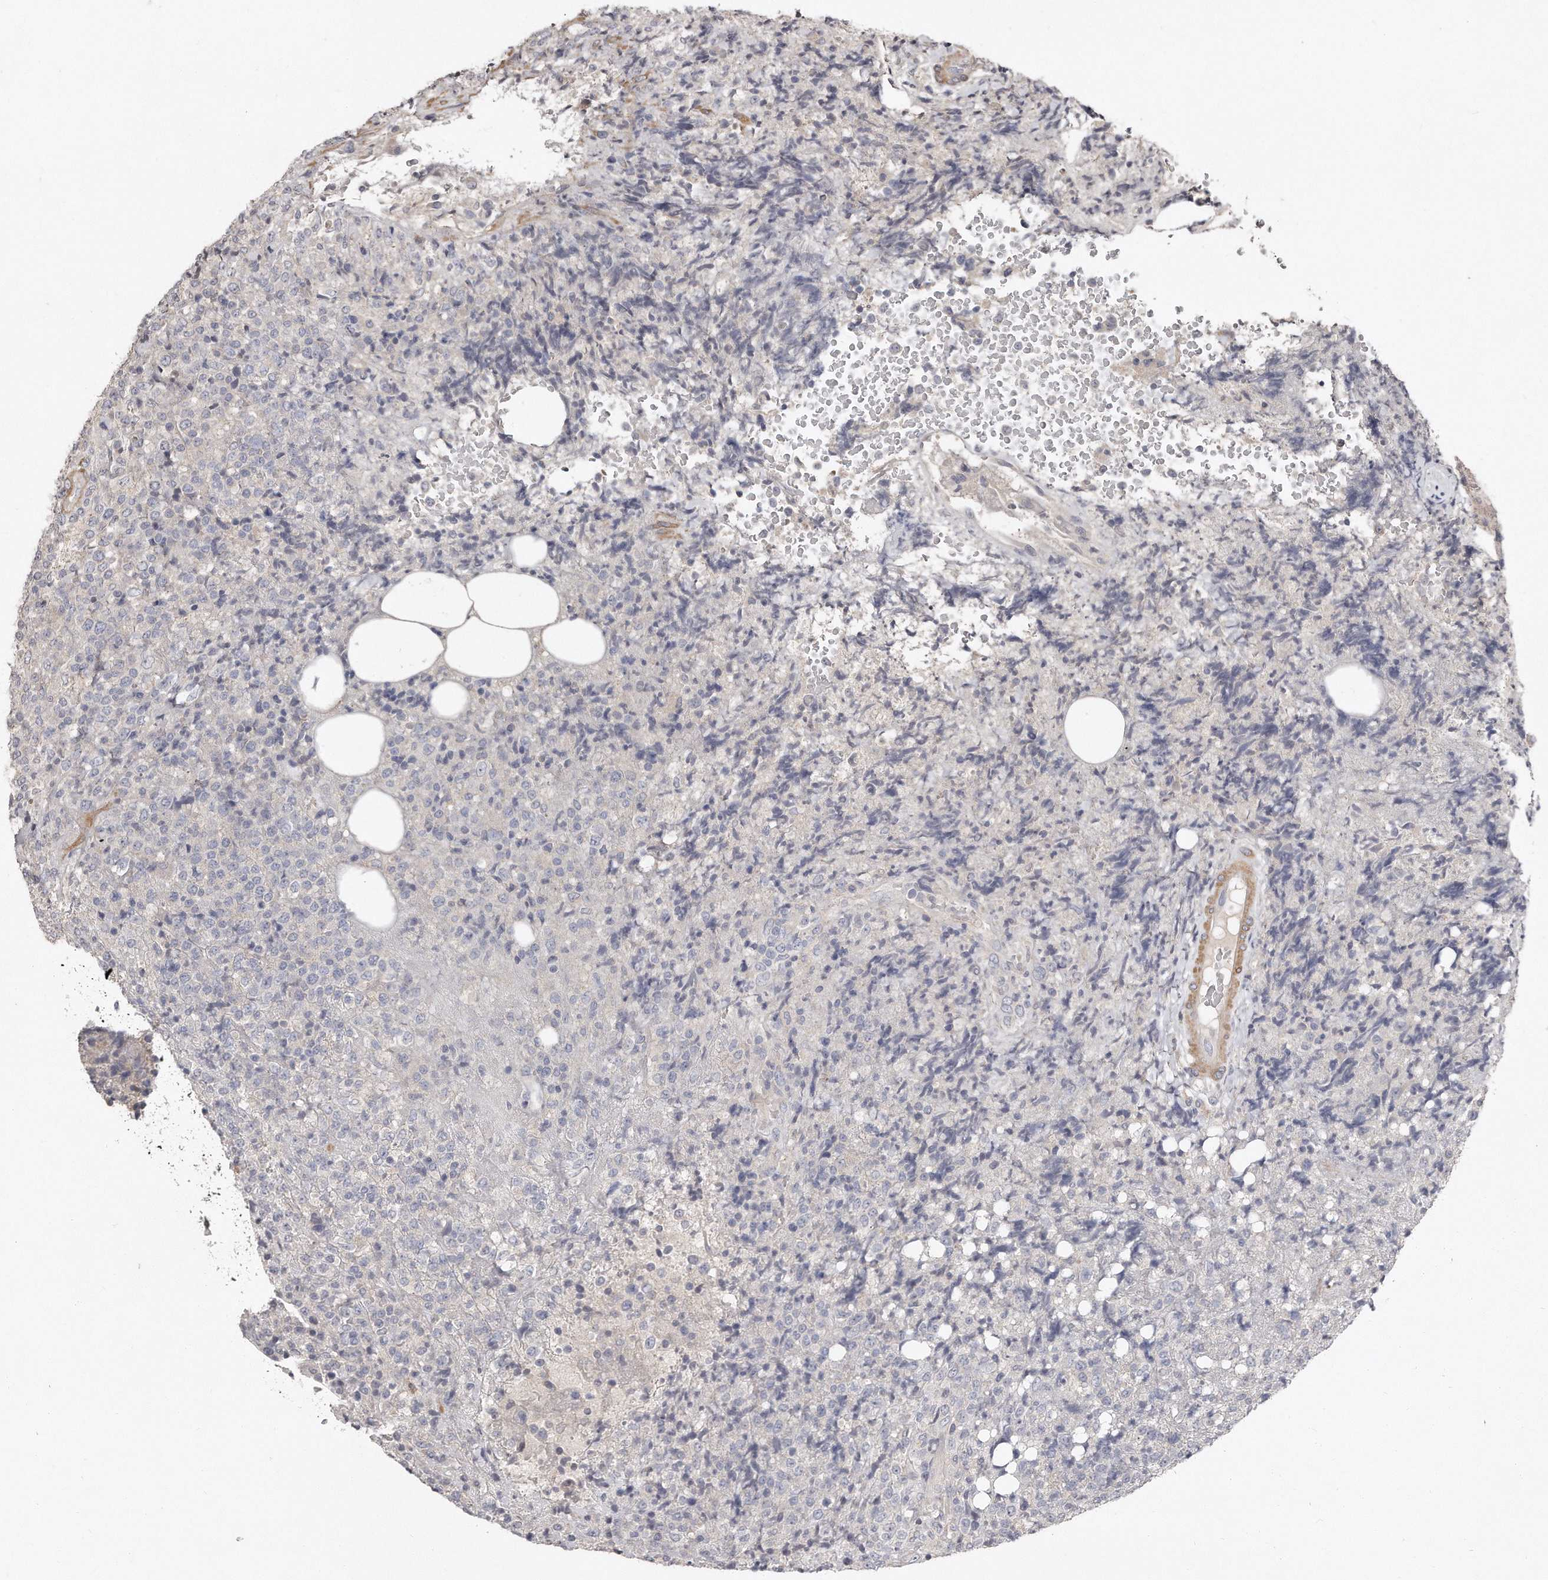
{"staining": {"intensity": "negative", "quantity": "none", "location": "none"}, "tissue": "lymphoma", "cell_type": "Tumor cells", "image_type": "cancer", "snomed": [{"axis": "morphology", "description": "Malignant lymphoma, non-Hodgkin's type, High grade"}, {"axis": "topography", "description": "Lymph node"}], "caption": "An immunohistochemistry histopathology image of high-grade malignant lymphoma, non-Hodgkin's type is shown. There is no staining in tumor cells of high-grade malignant lymphoma, non-Hodgkin's type.", "gene": "LMOD1", "patient": {"sex": "male", "age": 13}}